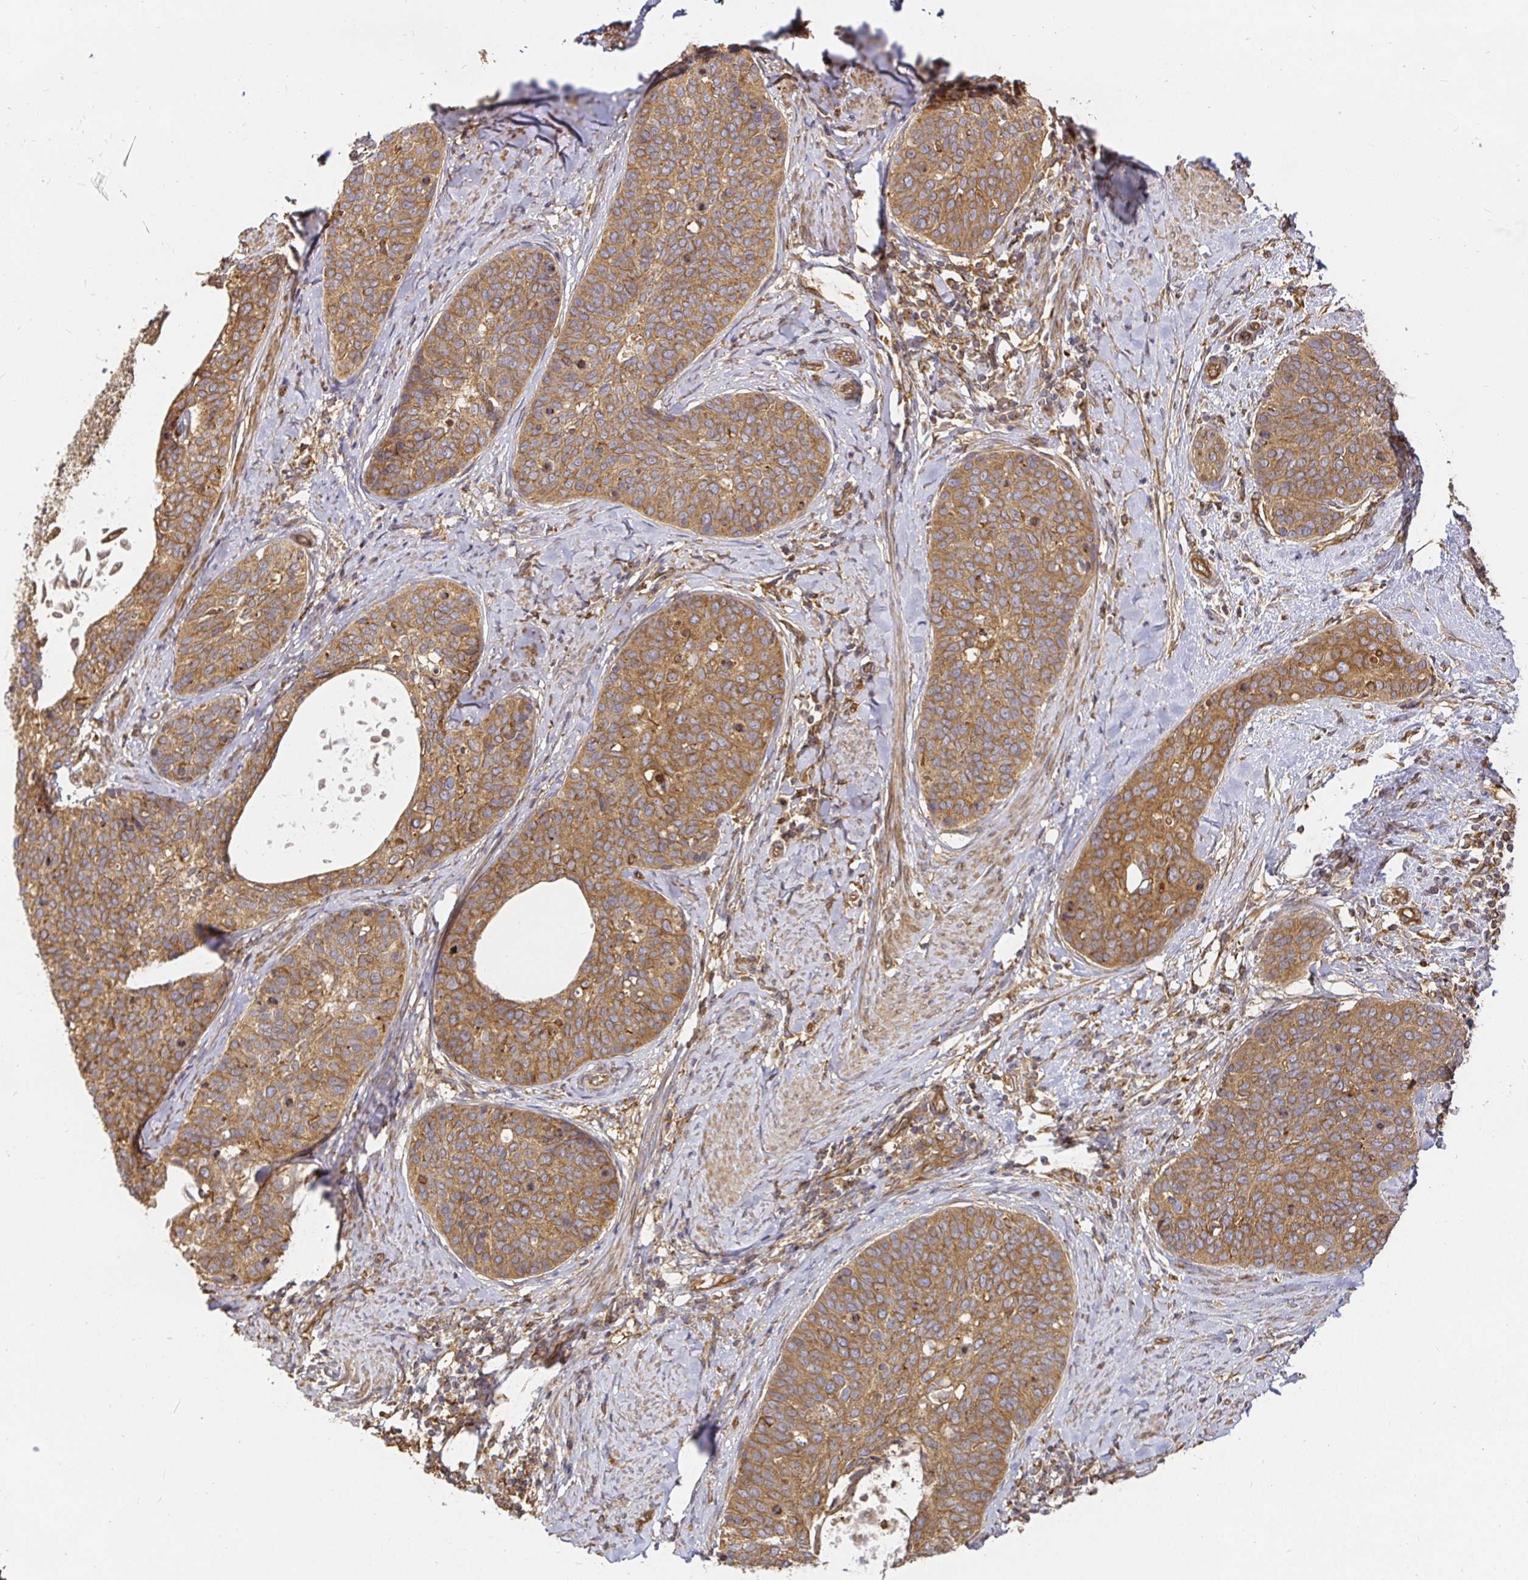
{"staining": {"intensity": "moderate", "quantity": ">75%", "location": "cytoplasmic/membranous"}, "tissue": "cervical cancer", "cell_type": "Tumor cells", "image_type": "cancer", "snomed": [{"axis": "morphology", "description": "Squamous cell carcinoma, NOS"}, {"axis": "topography", "description": "Cervix"}], "caption": "Tumor cells reveal moderate cytoplasmic/membranous staining in approximately >75% of cells in squamous cell carcinoma (cervical).", "gene": "KIF5B", "patient": {"sex": "female", "age": 69}}